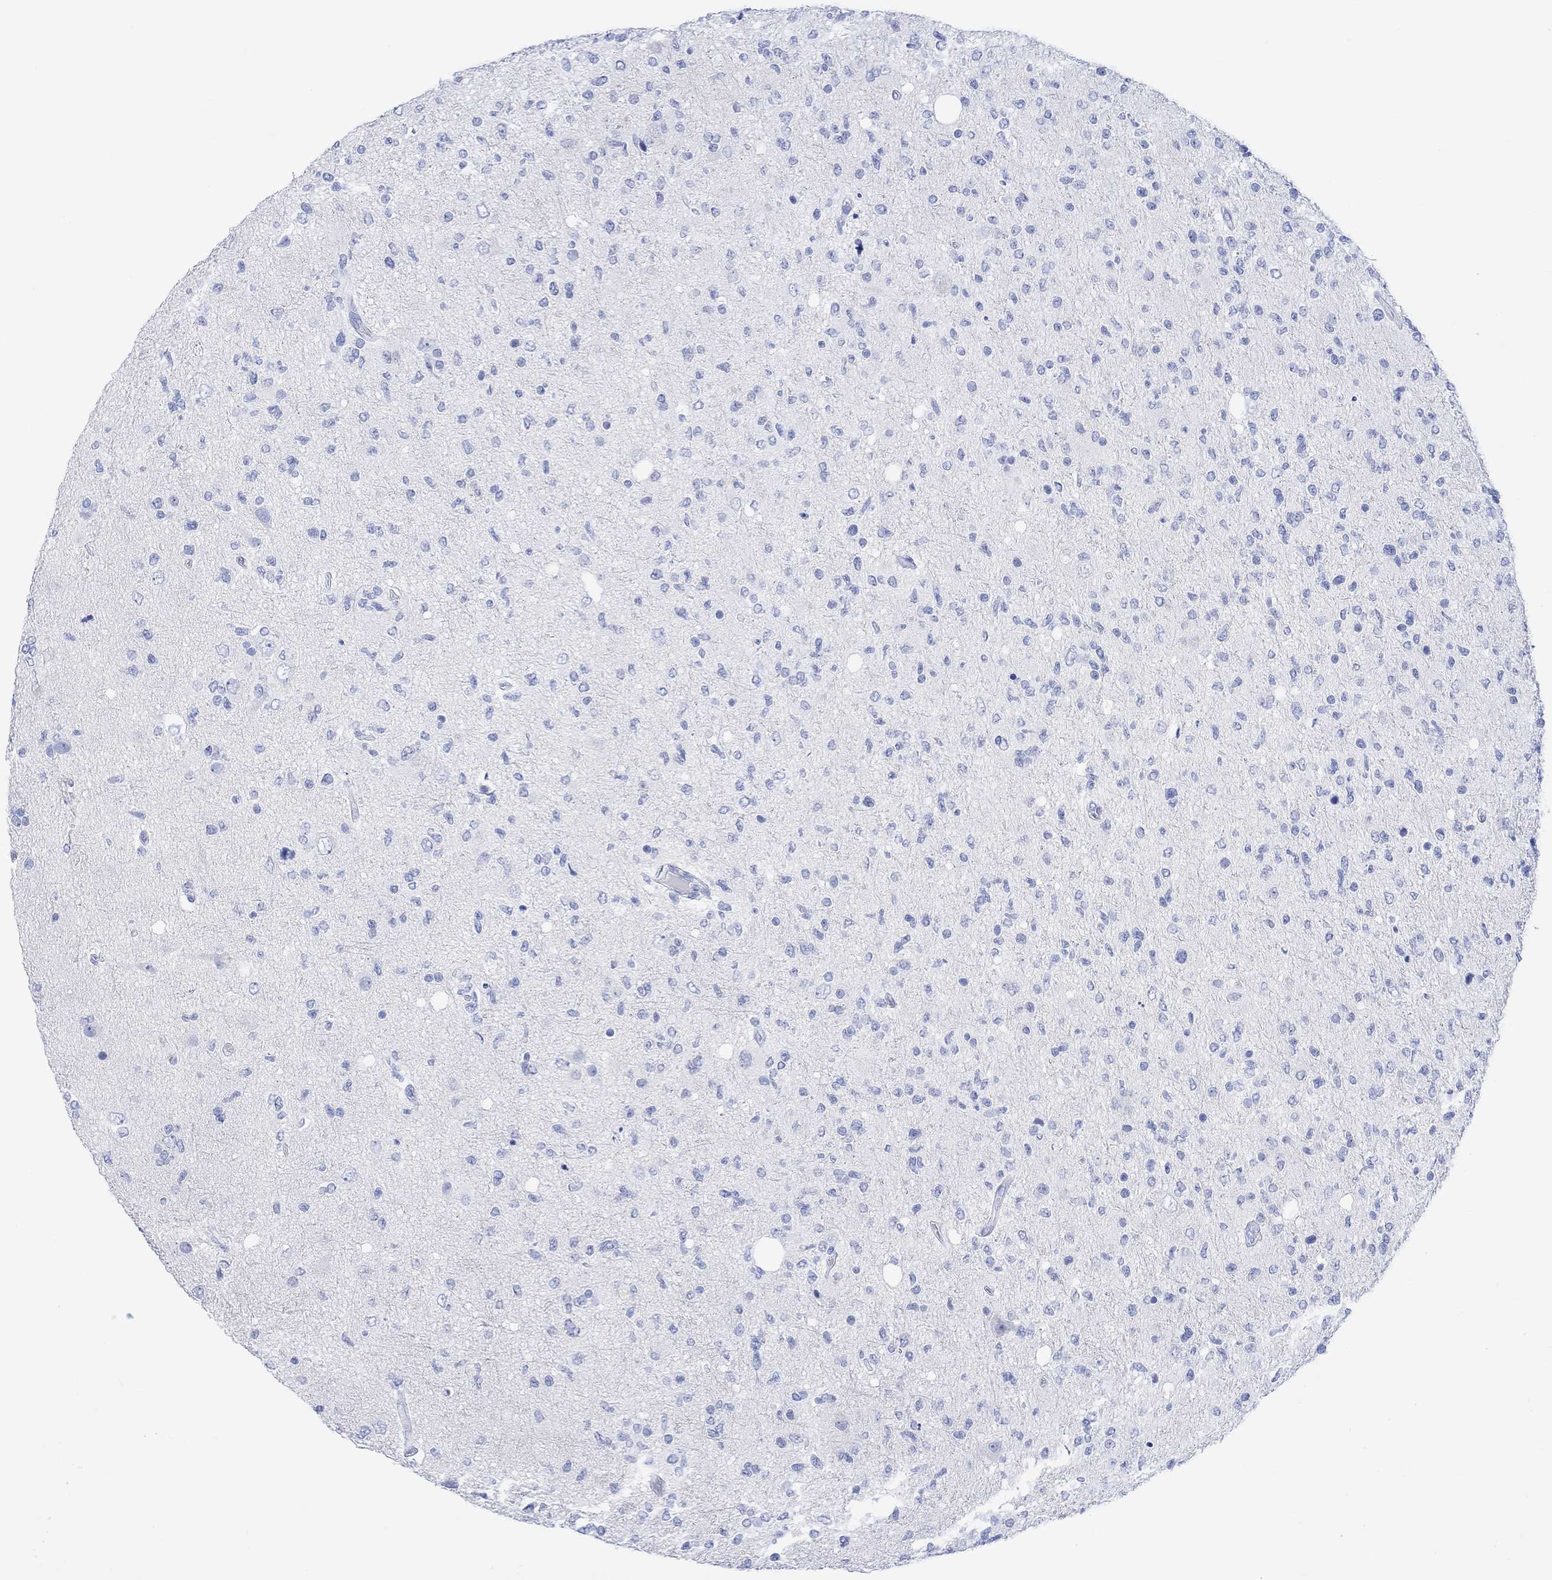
{"staining": {"intensity": "negative", "quantity": "none", "location": "none"}, "tissue": "glioma", "cell_type": "Tumor cells", "image_type": "cancer", "snomed": [{"axis": "morphology", "description": "Glioma, malignant, High grade"}, {"axis": "topography", "description": "Cerebral cortex"}], "caption": "There is no significant staining in tumor cells of glioma.", "gene": "CALCA", "patient": {"sex": "male", "age": 70}}